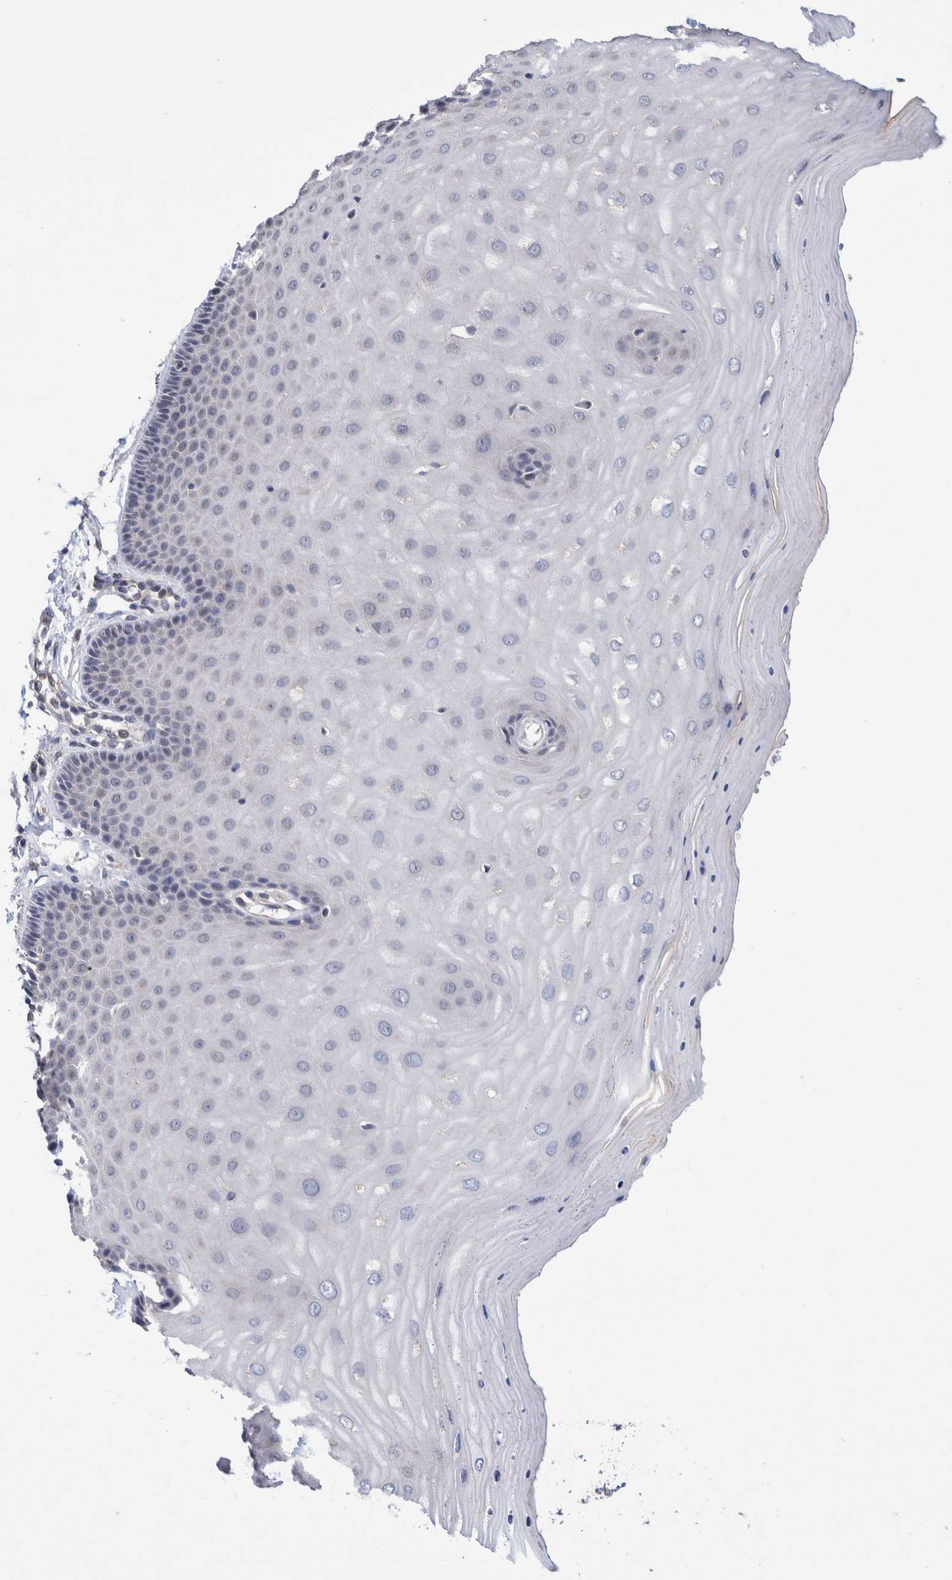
{"staining": {"intensity": "weak", "quantity": "<25%", "location": "cytoplasmic/membranous"}, "tissue": "cervix", "cell_type": "Glandular cells", "image_type": "normal", "snomed": [{"axis": "morphology", "description": "Normal tissue, NOS"}, {"axis": "topography", "description": "Cervix"}], "caption": "The histopathology image exhibits no significant positivity in glandular cells of cervix. (DAB immunohistochemistry, high magnification).", "gene": "PFAS", "patient": {"sex": "female", "age": 55}}